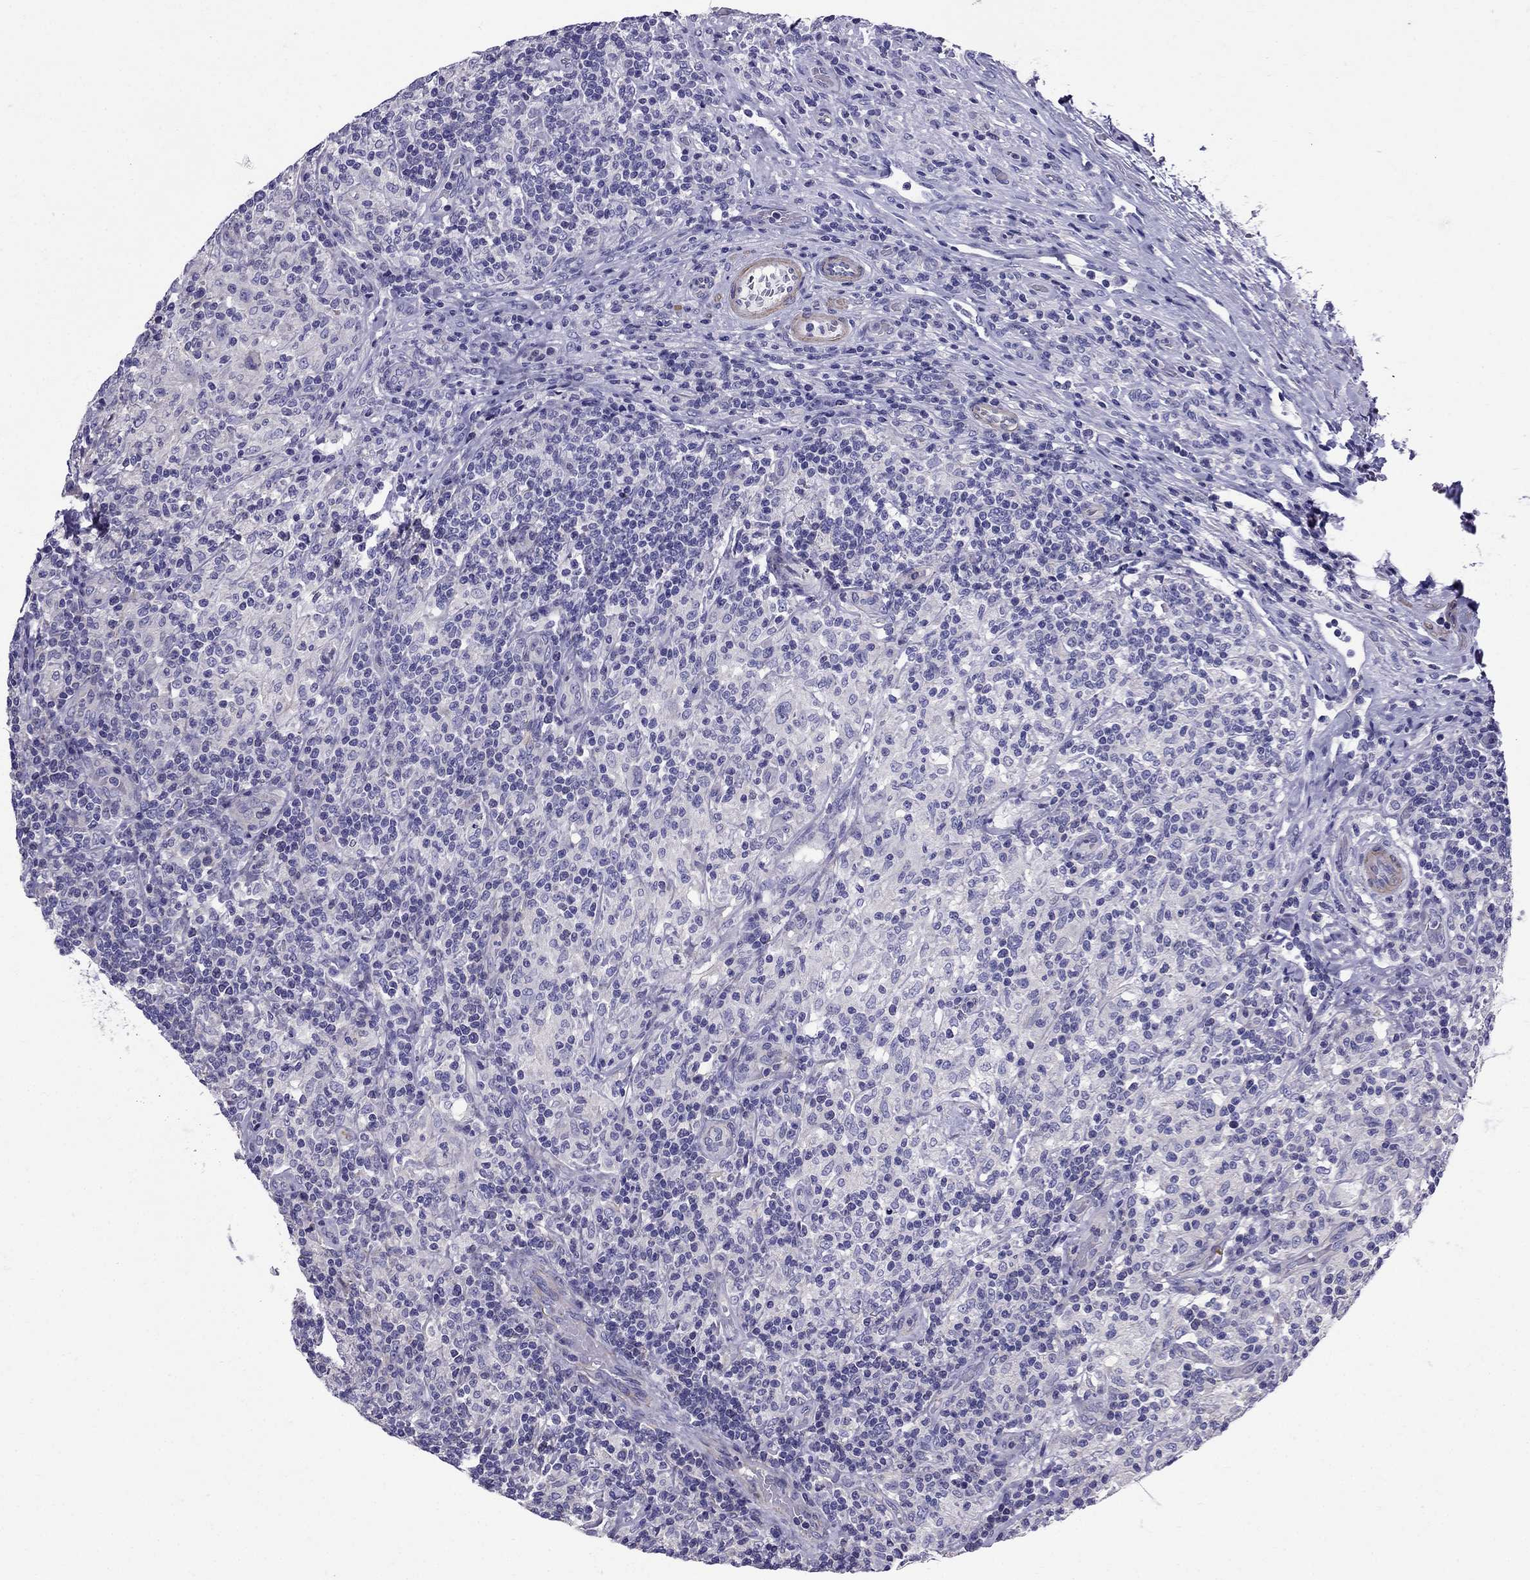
{"staining": {"intensity": "negative", "quantity": "none", "location": "none"}, "tissue": "lymphoma", "cell_type": "Tumor cells", "image_type": "cancer", "snomed": [{"axis": "morphology", "description": "Hodgkin's disease, NOS"}, {"axis": "topography", "description": "Lymph node"}], "caption": "Immunohistochemistry image of human lymphoma stained for a protein (brown), which reveals no staining in tumor cells.", "gene": "GPR50", "patient": {"sex": "male", "age": 70}}